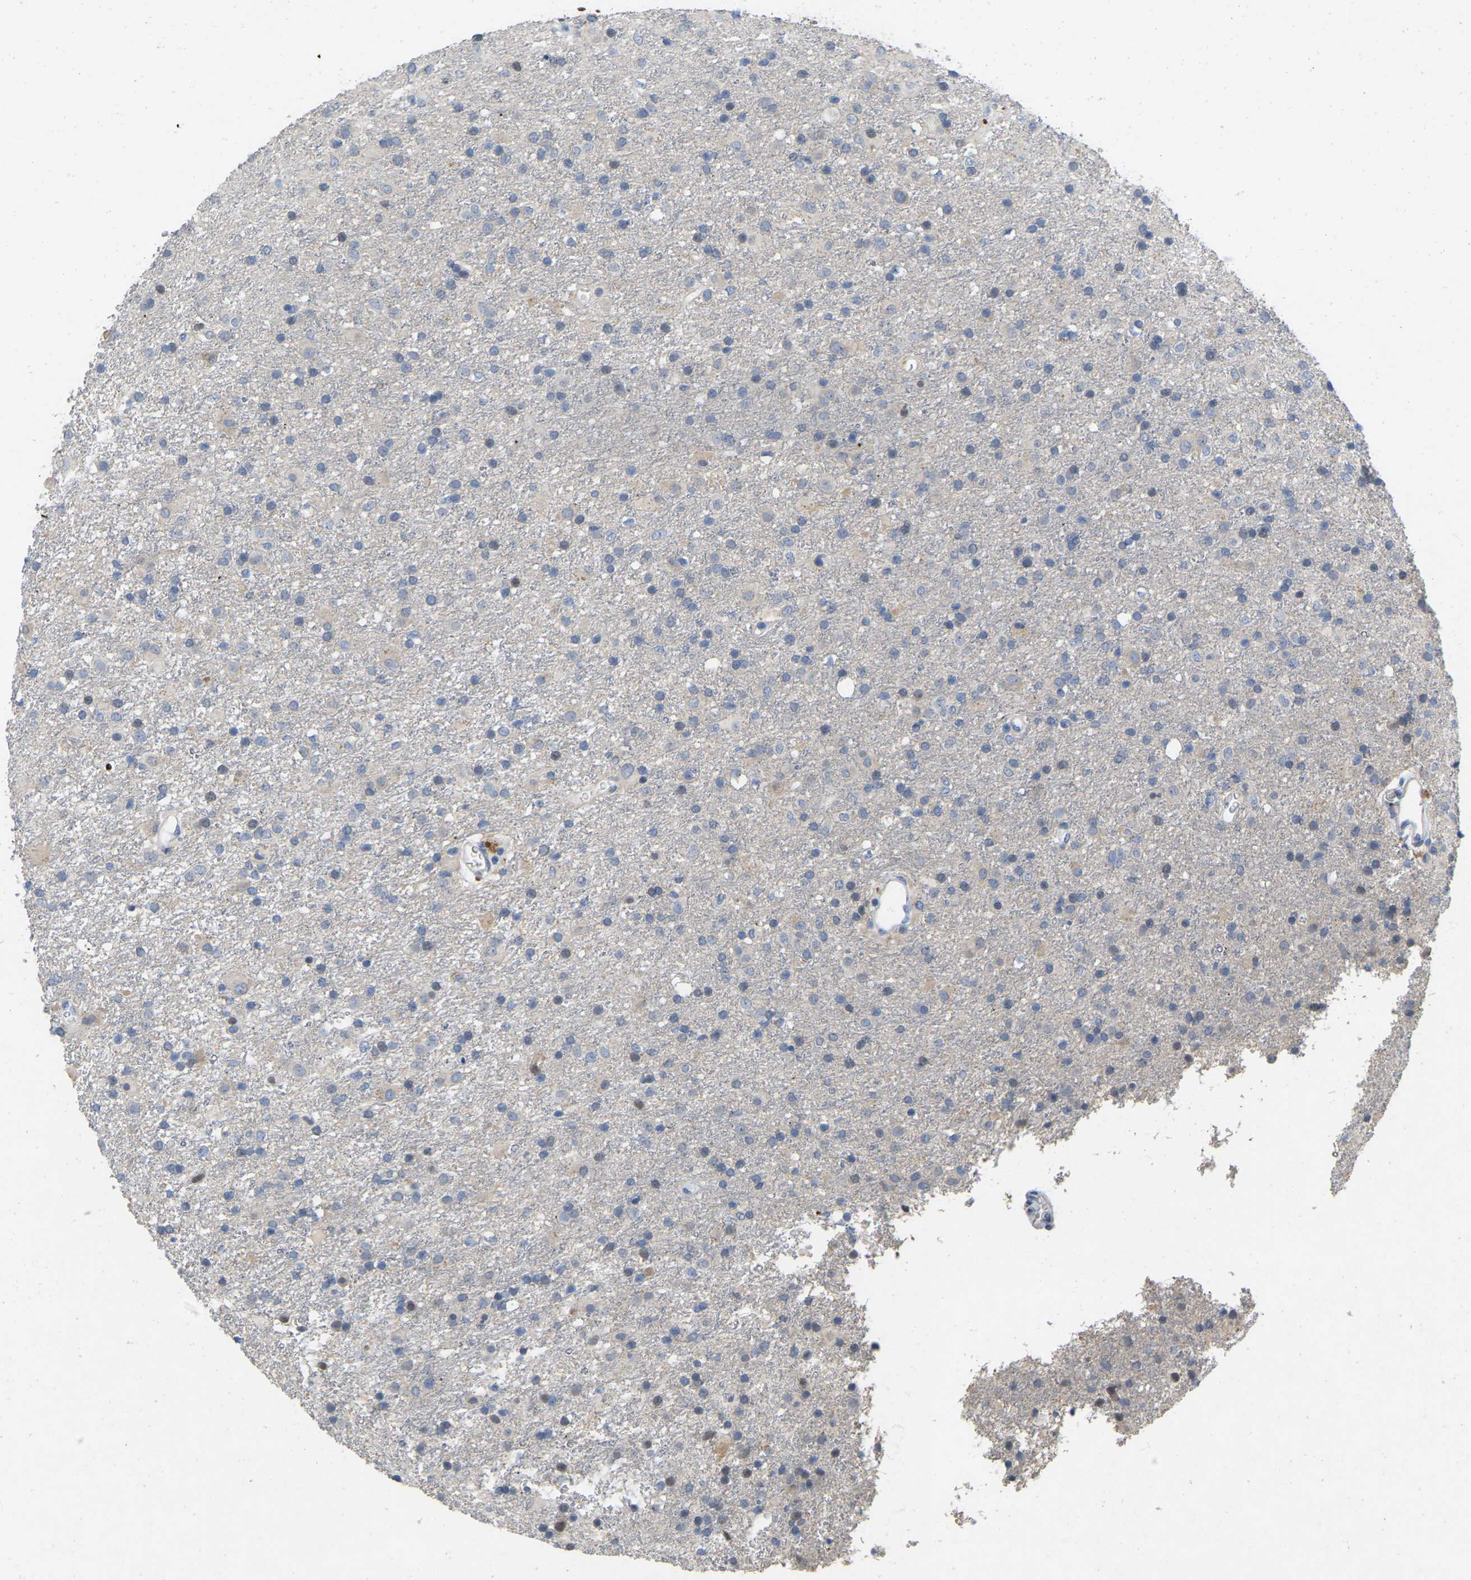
{"staining": {"intensity": "negative", "quantity": "none", "location": "none"}, "tissue": "glioma", "cell_type": "Tumor cells", "image_type": "cancer", "snomed": [{"axis": "morphology", "description": "Glioma, malignant, Low grade"}, {"axis": "topography", "description": "Brain"}], "caption": "Tumor cells show no significant protein positivity in malignant glioma (low-grade).", "gene": "RHEB", "patient": {"sex": "male", "age": 65}}